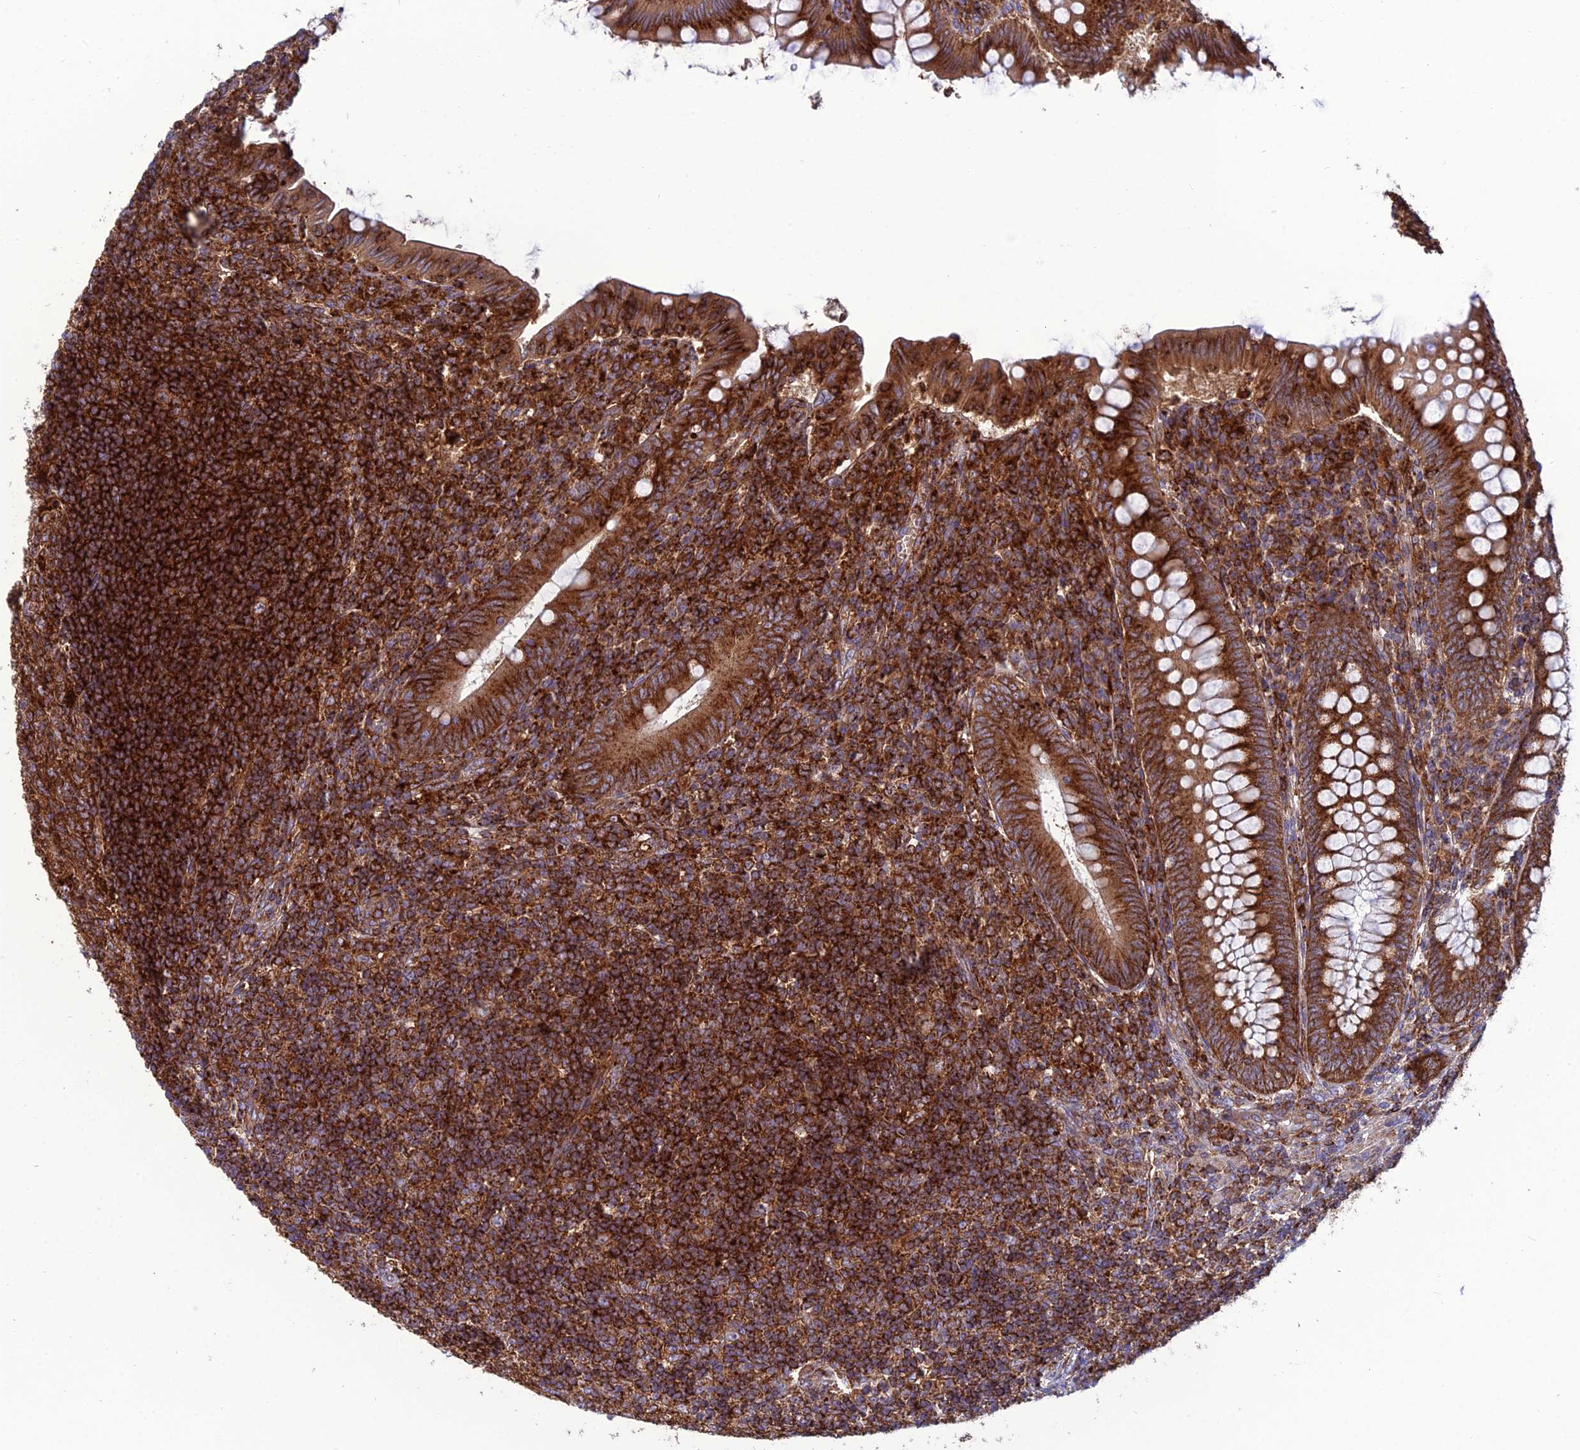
{"staining": {"intensity": "strong", "quantity": ">75%", "location": "cytoplasmic/membranous"}, "tissue": "appendix", "cell_type": "Glandular cells", "image_type": "normal", "snomed": [{"axis": "morphology", "description": "Normal tissue, NOS"}, {"axis": "topography", "description": "Appendix"}], "caption": "A high-resolution micrograph shows immunohistochemistry staining of normal appendix, which exhibits strong cytoplasmic/membranous positivity in about >75% of glandular cells. The staining is performed using DAB (3,3'-diaminobenzidine) brown chromogen to label protein expression. The nuclei are counter-stained blue using hematoxylin.", "gene": "LNPEP", "patient": {"sex": "male", "age": 14}}